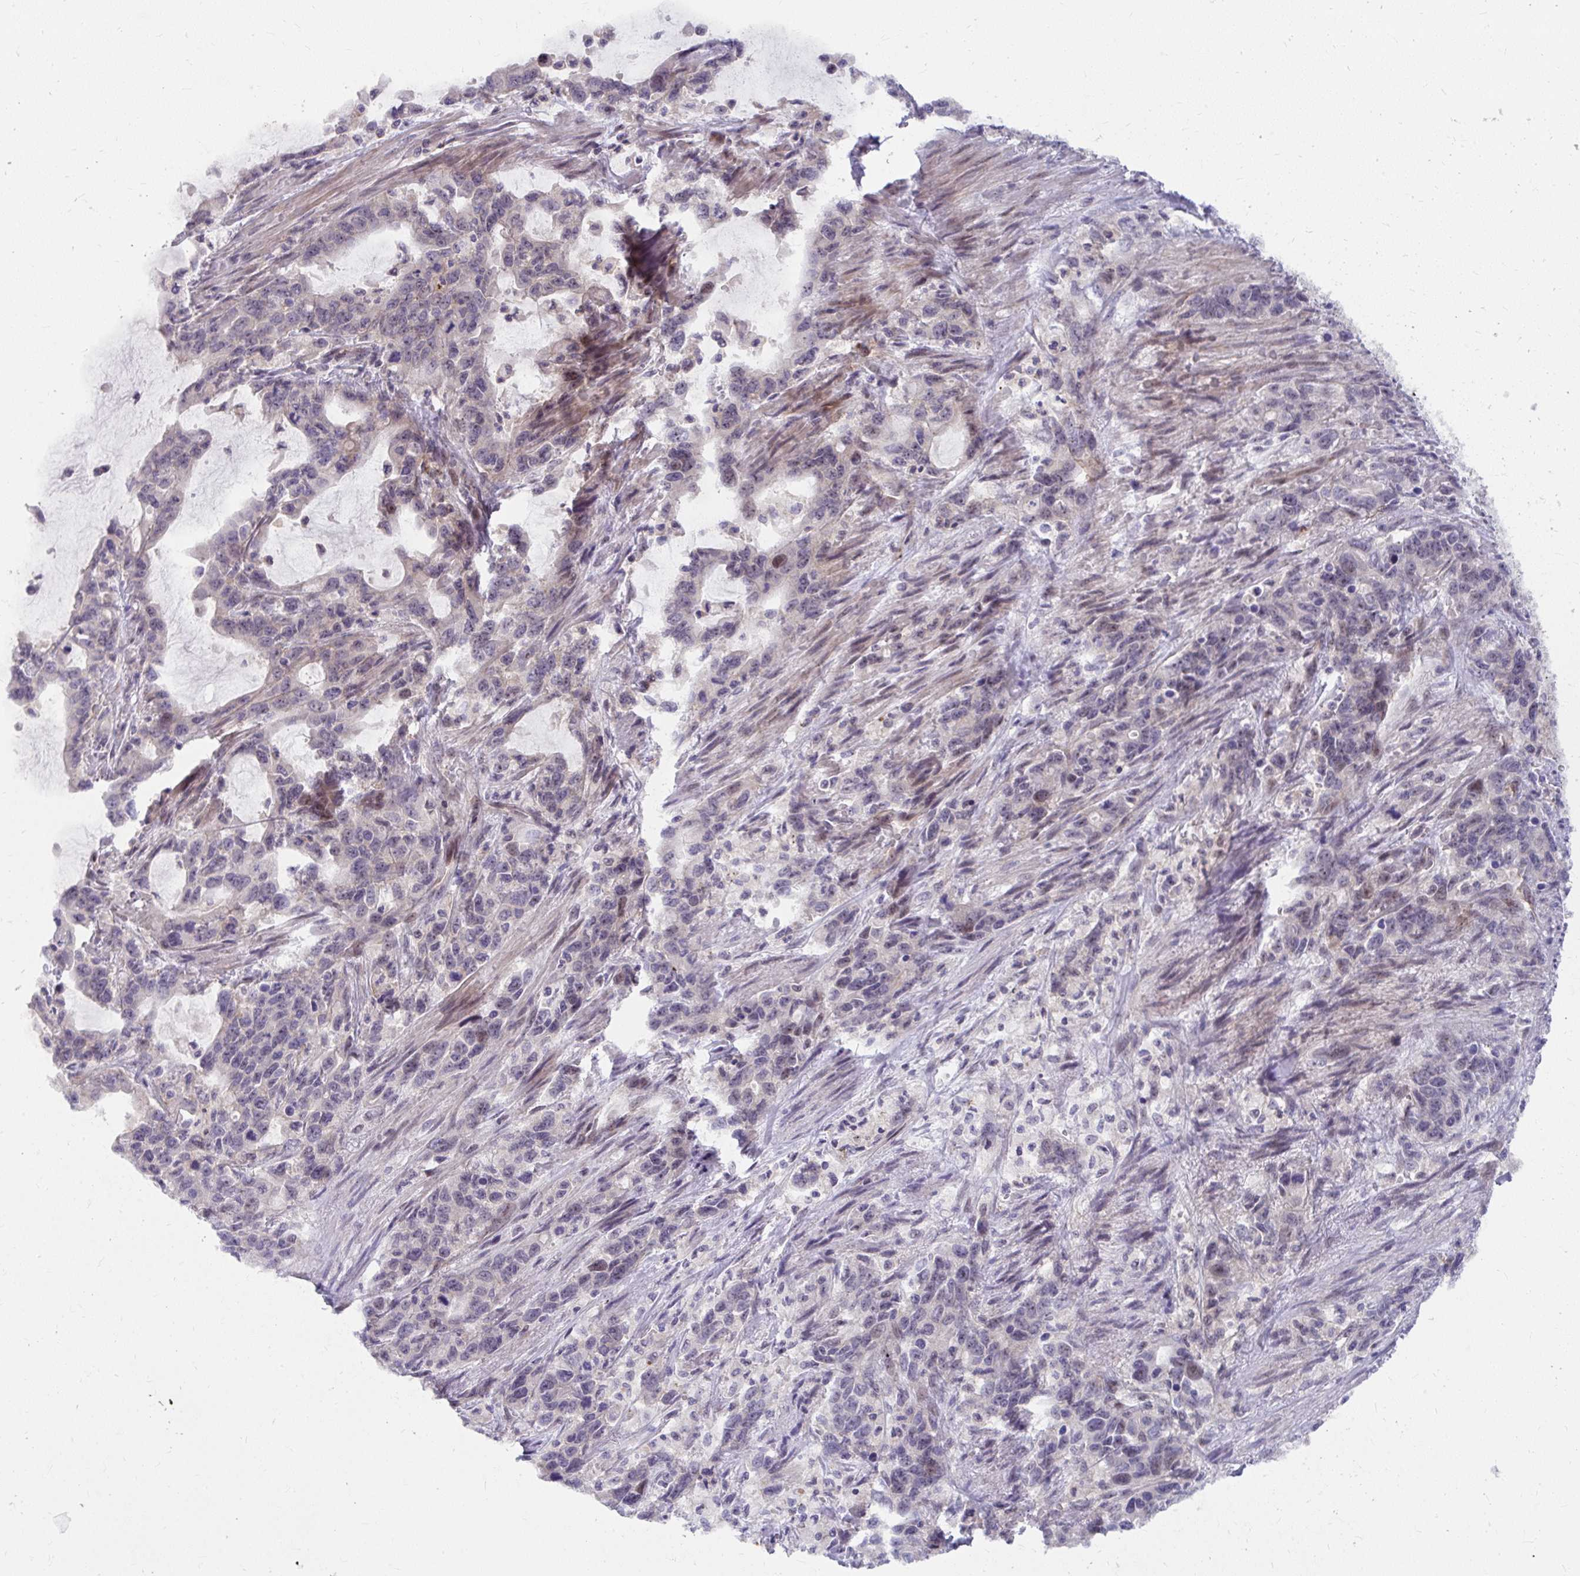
{"staining": {"intensity": "negative", "quantity": "none", "location": "none"}, "tissue": "stomach cancer", "cell_type": "Tumor cells", "image_type": "cancer", "snomed": [{"axis": "morphology", "description": "Adenocarcinoma, NOS"}, {"axis": "topography", "description": "Stomach, upper"}], "caption": "This is a histopathology image of IHC staining of stomach adenocarcinoma, which shows no positivity in tumor cells.", "gene": "MUS81", "patient": {"sex": "male", "age": 85}}